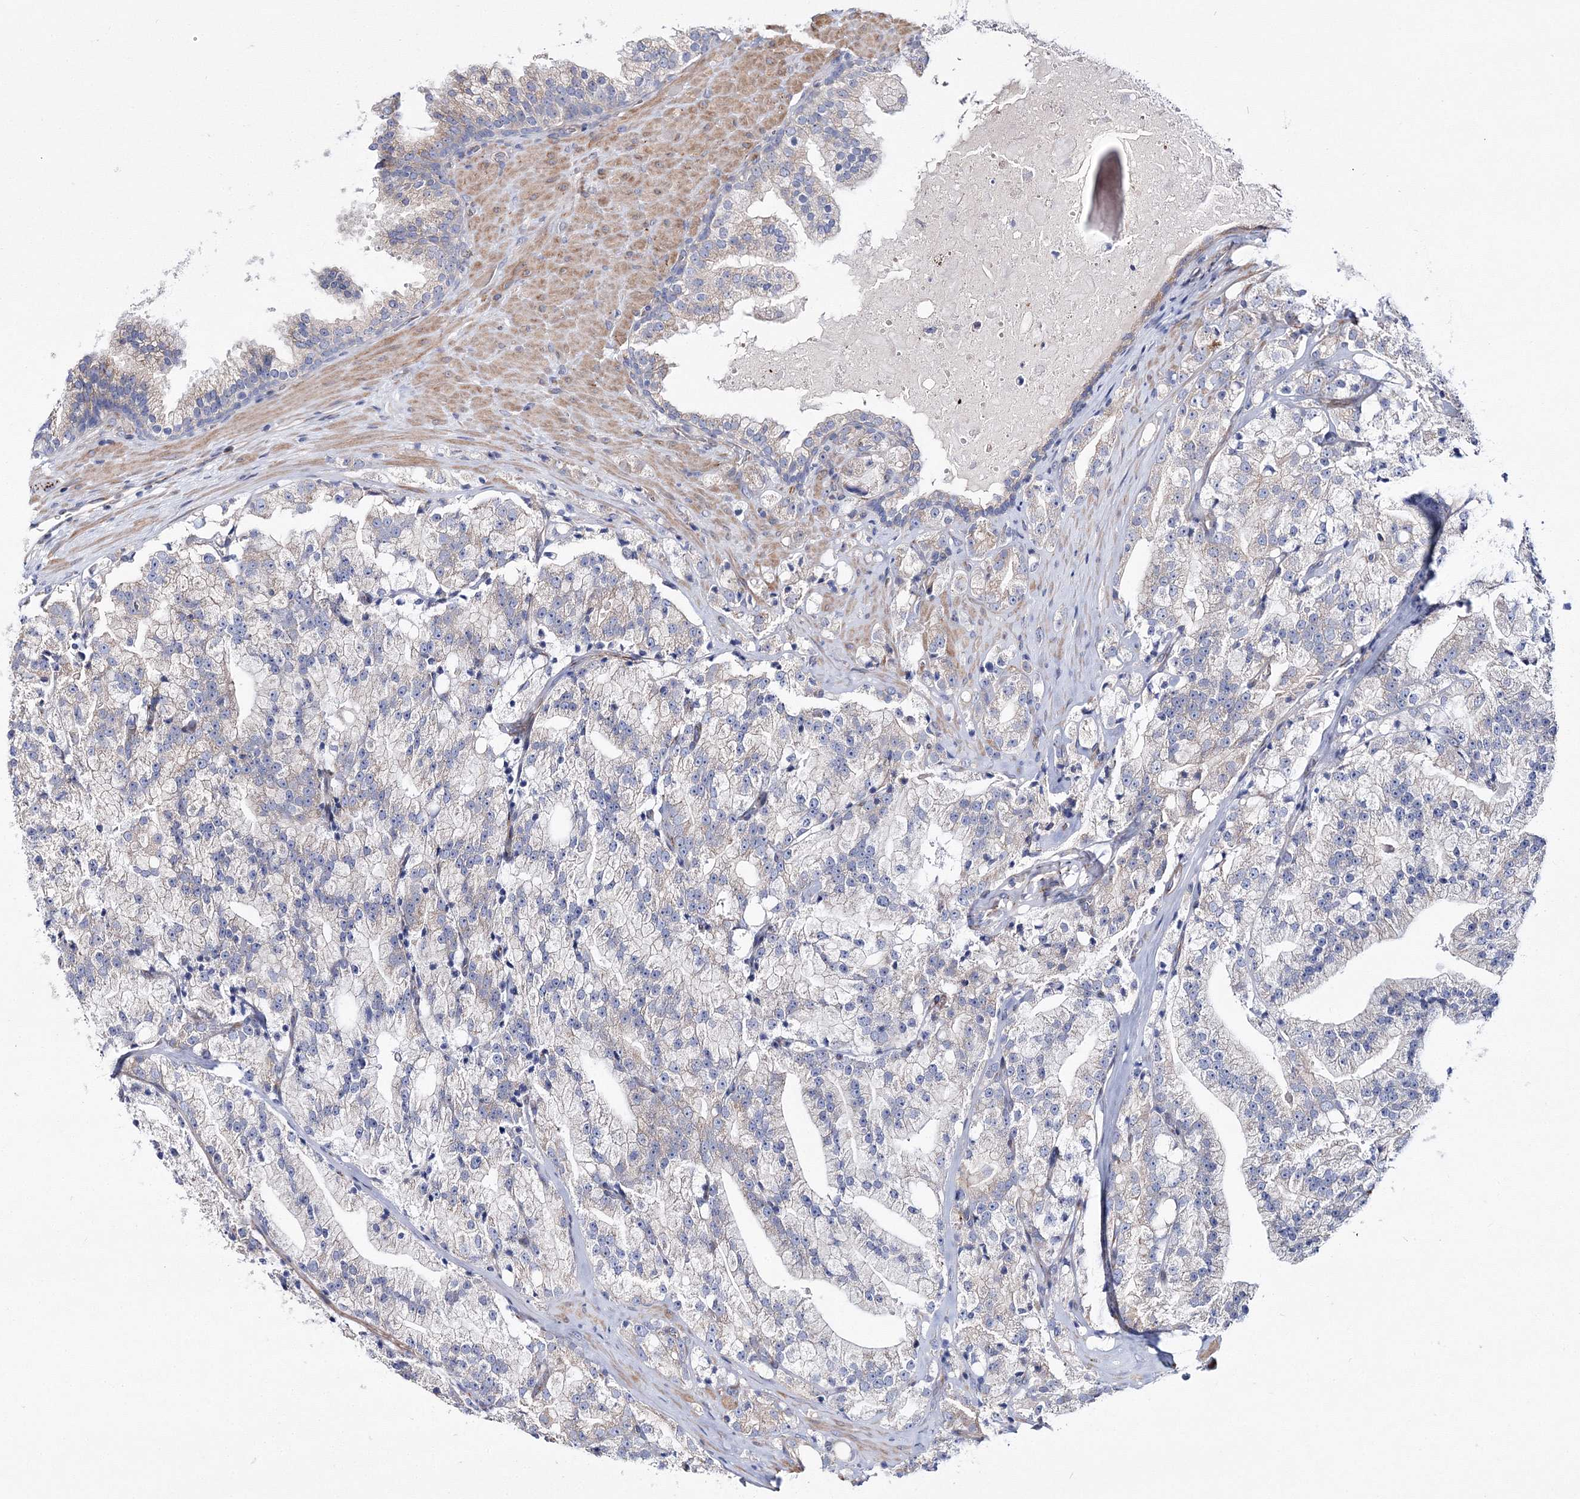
{"staining": {"intensity": "negative", "quantity": "none", "location": "none"}, "tissue": "prostate cancer", "cell_type": "Tumor cells", "image_type": "cancer", "snomed": [{"axis": "morphology", "description": "Adenocarcinoma, High grade"}, {"axis": "topography", "description": "Prostate"}], "caption": "Adenocarcinoma (high-grade) (prostate) was stained to show a protein in brown. There is no significant expression in tumor cells.", "gene": "ARHGAP32", "patient": {"sex": "male", "age": 64}}